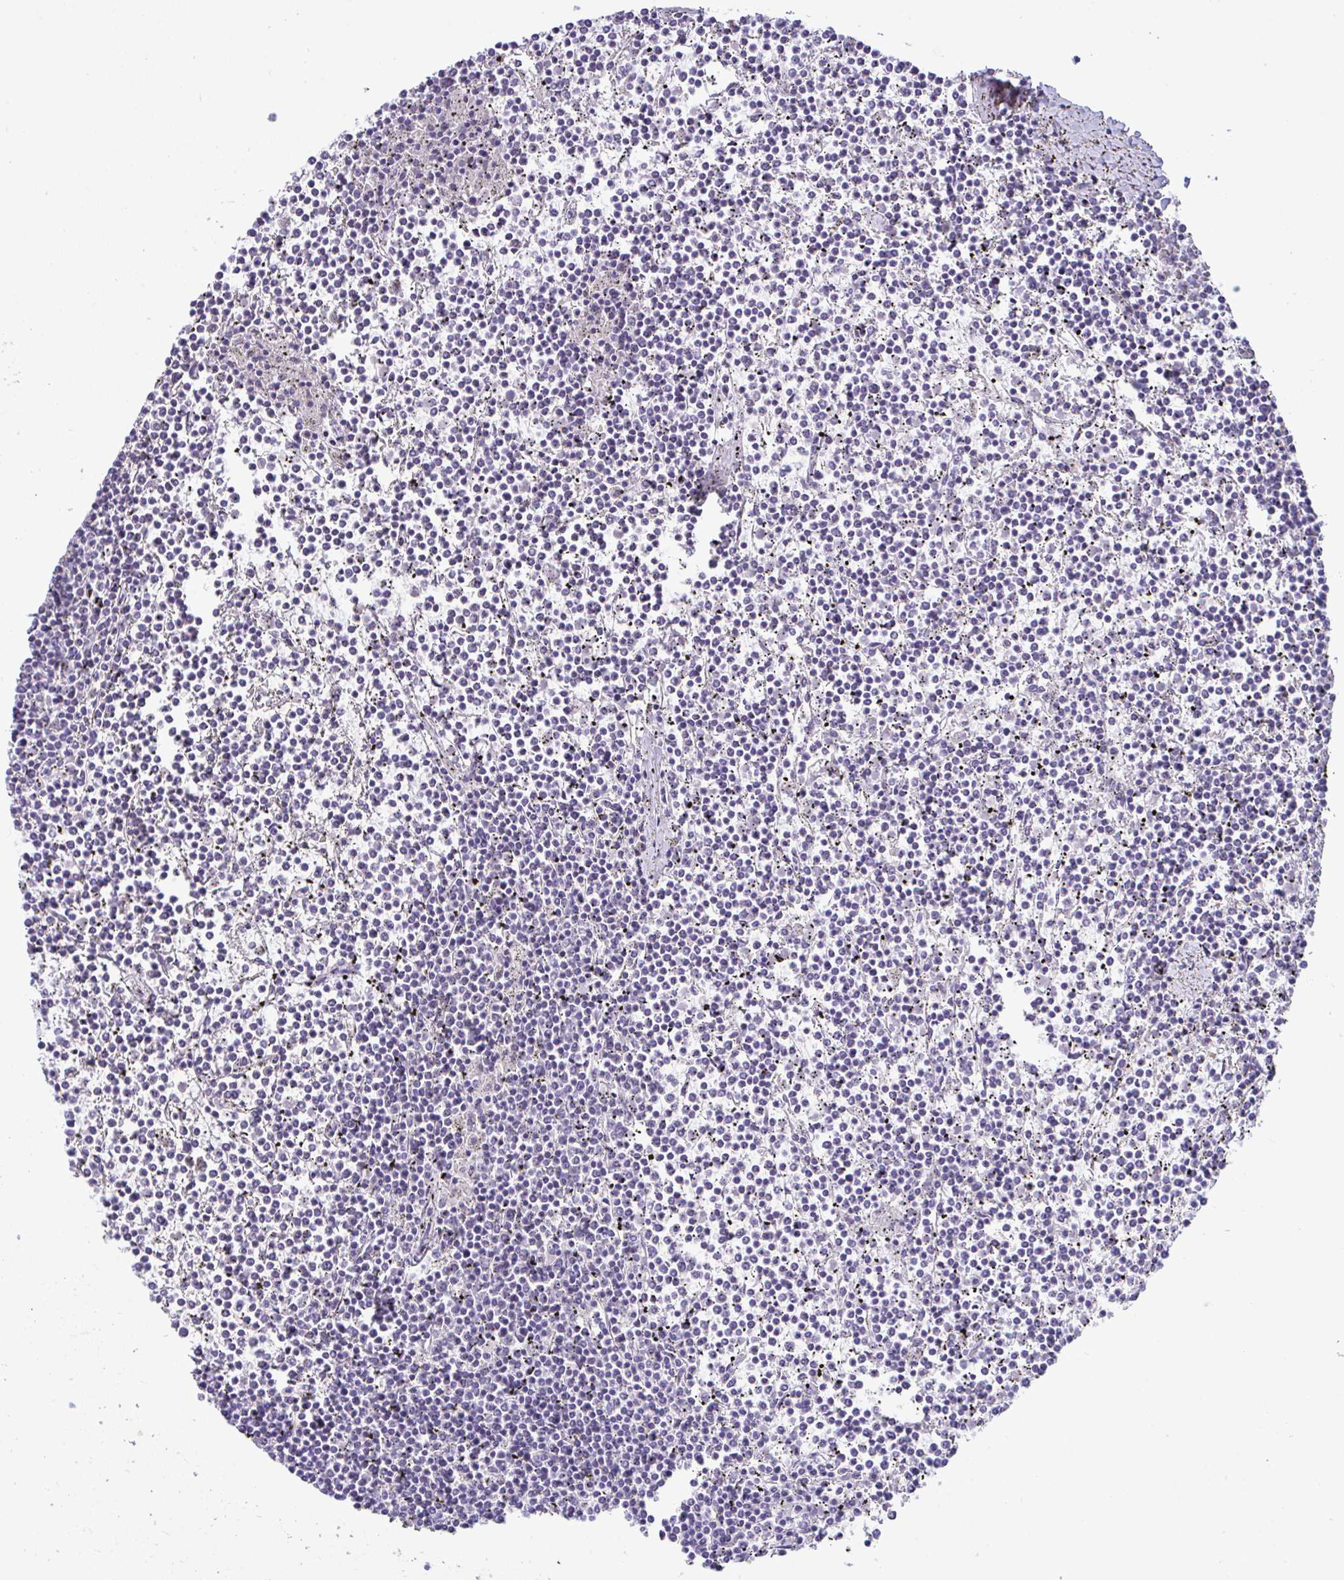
{"staining": {"intensity": "negative", "quantity": "none", "location": "none"}, "tissue": "lymphoma", "cell_type": "Tumor cells", "image_type": "cancer", "snomed": [{"axis": "morphology", "description": "Malignant lymphoma, non-Hodgkin's type, Low grade"}, {"axis": "topography", "description": "Spleen"}], "caption": "IHC micrograph of neoplastic tissue: human lymphoma stained with DAB exhibits no significant protein expression in tumor cells.", "gene": "USP35", "patient": {"sex": "female", "age": 19}}